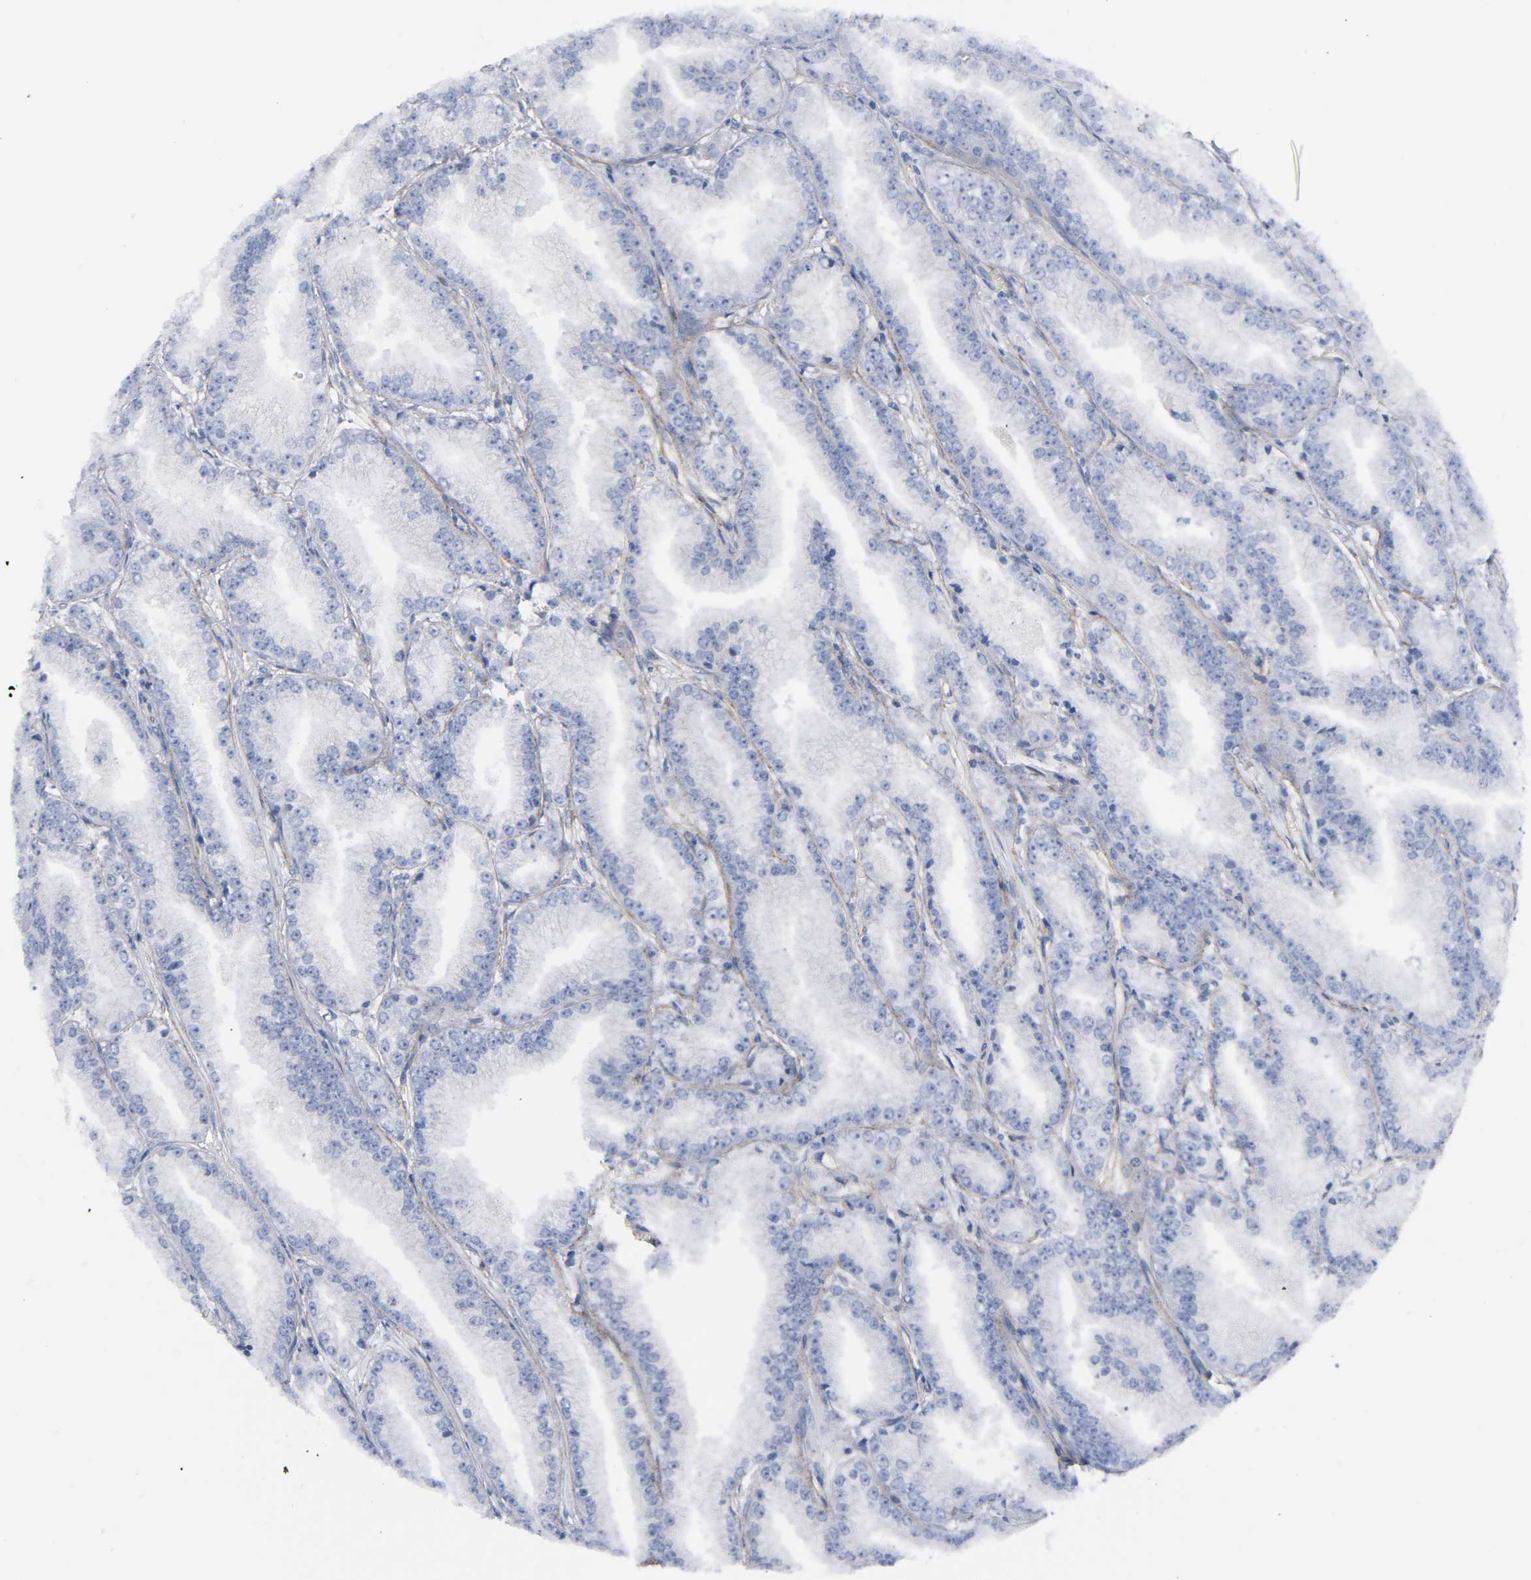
{"staining": {"intensity": "negative", "quantity": "none", "location": "none"}, "tissue": "prostate cancer", "cell_type": "Tumor cells", "image_type": "cancer", "snomed": [{"axis": "morphology", "description": "Adenocarcinoma, High grade"}, {"axis": "topography", "description": "Prostate"}], "caption": "Tumor cells are negative for protein expression in human prostate cancer (adenocarcinoma (high-grade)). (DAB (3,3'-diaminobenzidine) immunohistochemistry, high magnification).", "gene": "SPTAN1", "patient": {"sex": "male", "age": 61}}